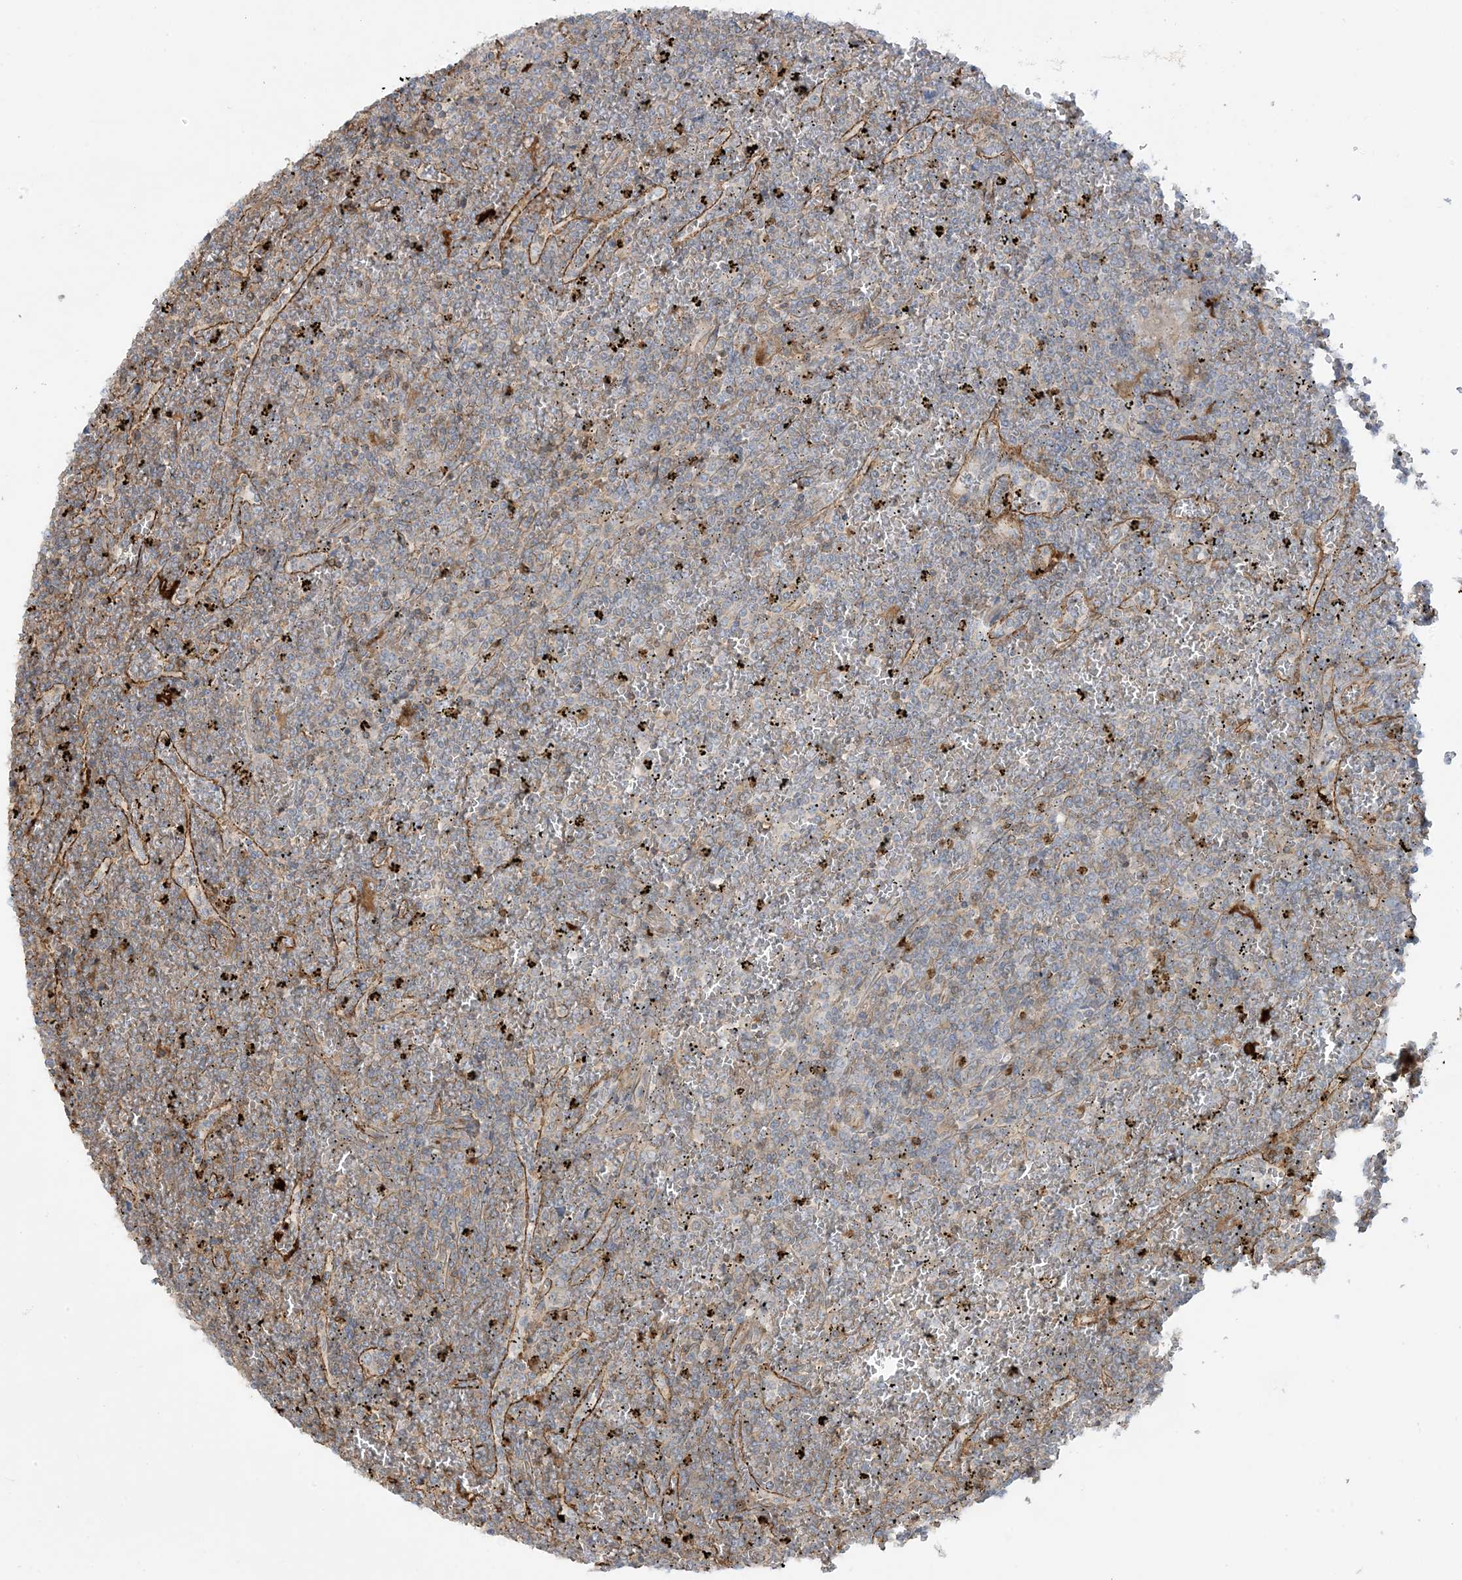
{"staining": {"intensity": "moderate", "quantity": "<25%", "location": "cytoplasmic/membranous"}, "tissue": "lymphoma", "cell_type": "Tumor cells", "image_type": "cancer", "snomed": [{"axis": "morphology", "description": "Malignant lymphoma, non-Hodgkin's type, Low grade"}, {"axis": "topography", "description": "Spleen"}], "caption": "This image displays IHC staining of malignant lymphoma, non-Hodgkin's type (low-grade), with low moderate cytoplasmic/membranous expression in about <25% of tumor cells.", "gene": "ICMT", "patient": {"sex": "female", "age": 19}}